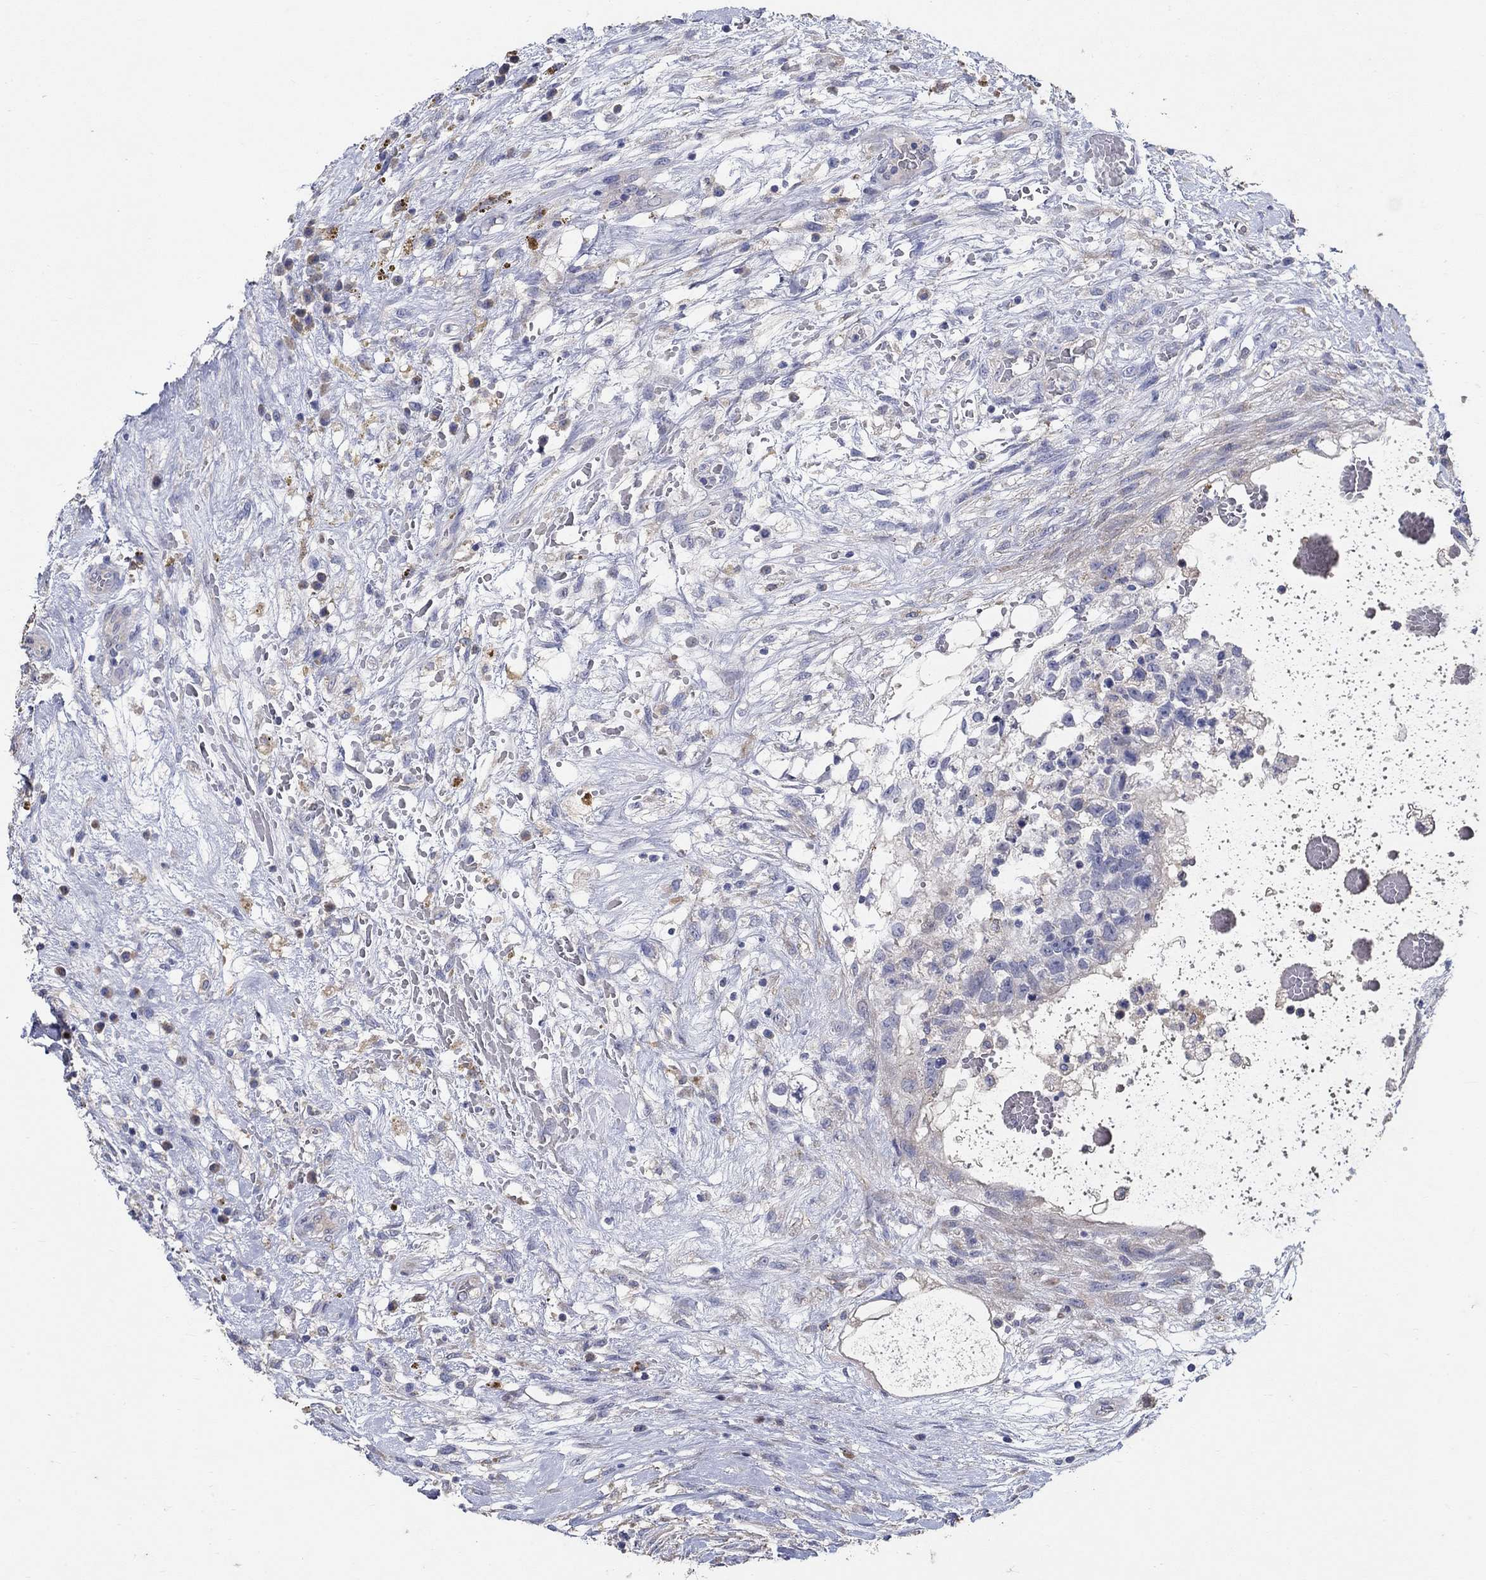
{"staining": {"intensity": "negative", "quantity": "none", "location": "none"}, "tissue": "testis cancer", "cell_type": "Tumor cells", "image_type": "cancer", "snomed": [{"axis": "morphology", "description": "Normal tissue, NOS"}, {"axis": "morphology", "description": "Carcinoma, Embryonal, NOS"}, {"axis": "topography", "description": "Testis"}, {"axis": "topography", "description": "Epididymis"}], "caption": "Testis embryonal carcinoma was stained to show a protein in brown. There is no significant staining in tumor cells.", "gene": "PROZ", "patient": {"sex": "male", "age": 32}}